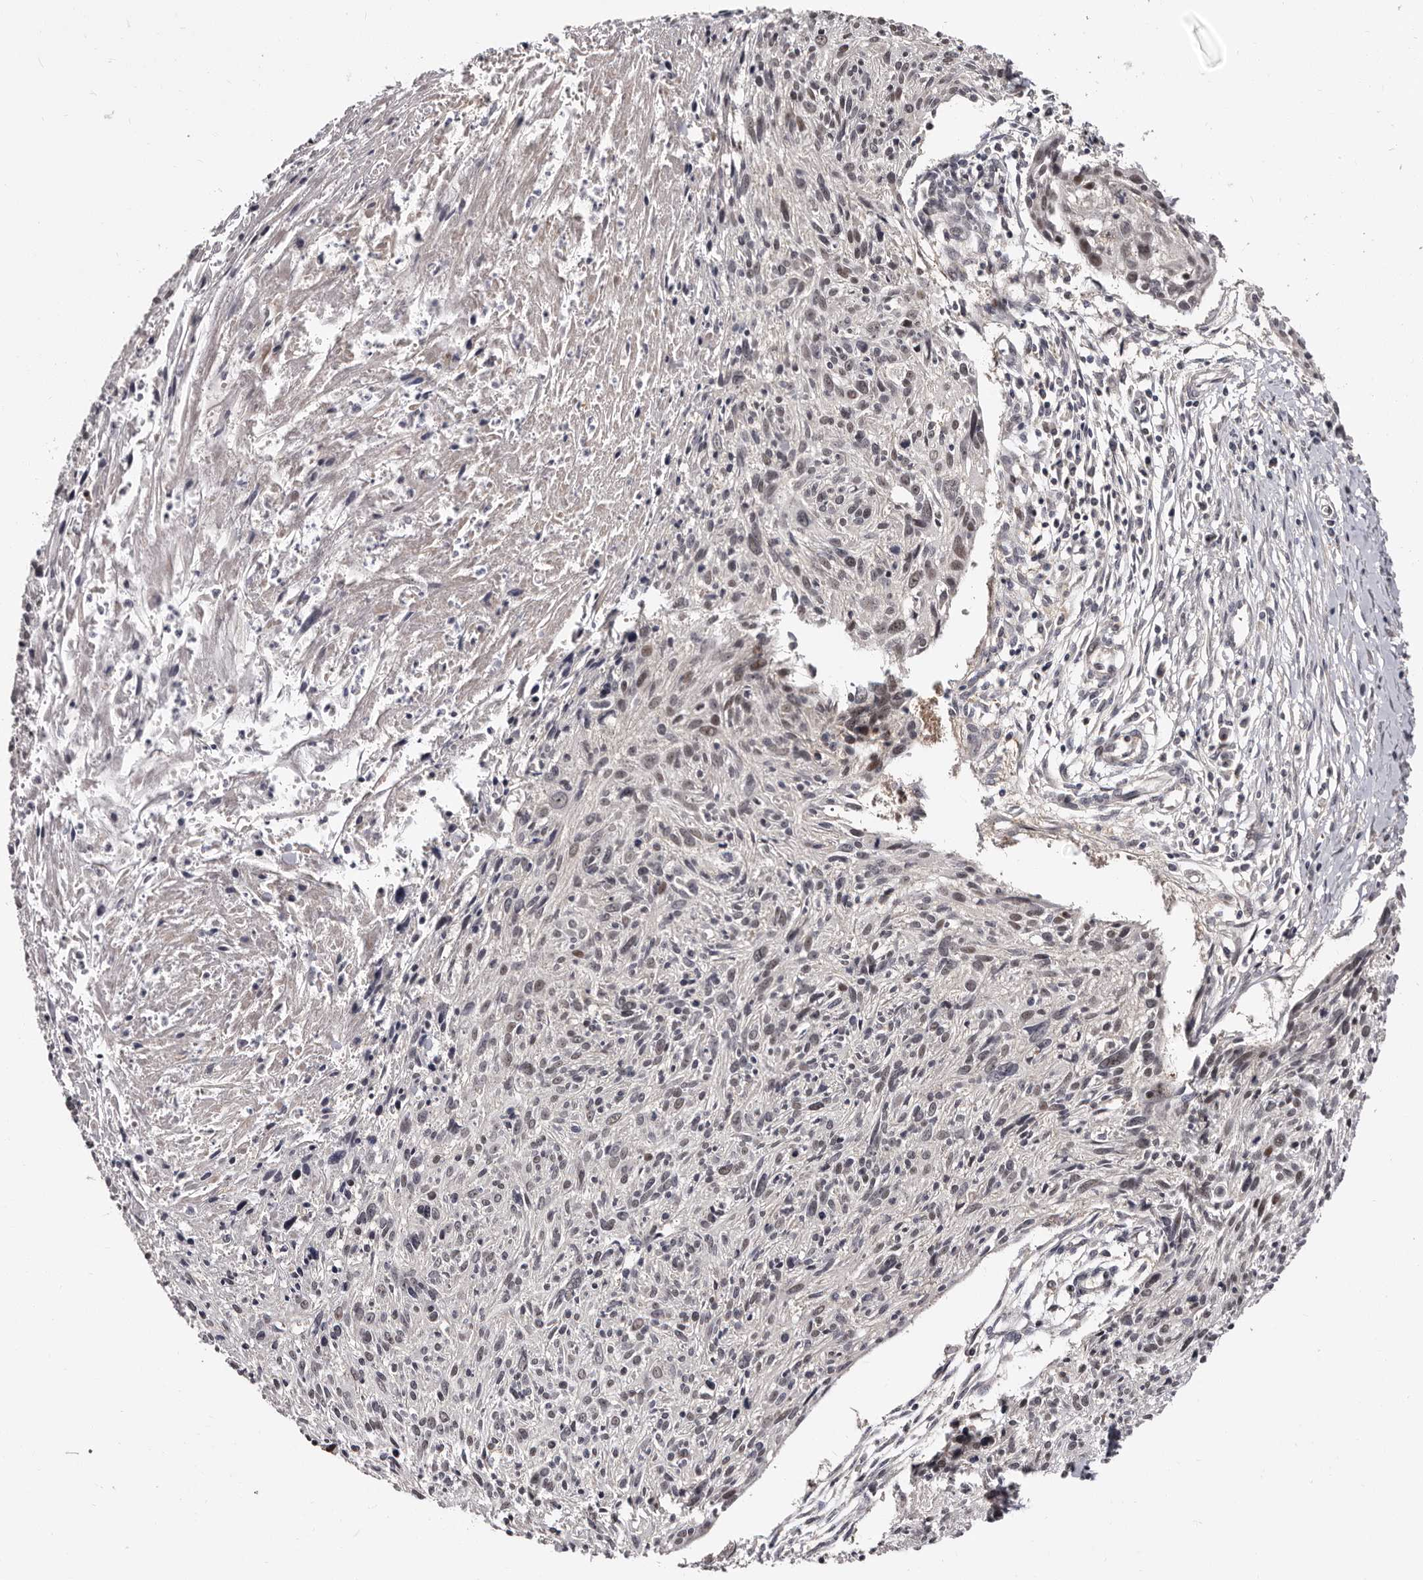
{"staining": {"intensity": "weak", "quantity": "25%-75%", "location": "nuclear"}, "tissue": "cervical cancer", "cell_type": "Tumor cells", "image_type": "cancer", "snomed": [{"axis": "morphology", "description": "Squamous cell carcinoma, NOS"}, {"axis": "topography", "description": "Cervix"}], "caption": "Brown immunohistochemical staining in human squamous cell carcinoma (cervical) shows weak nuclear positivity in approximately 25%-75% of tumor cells. (Brightfield microscopy of DAB IHC at high magnification).", "gene": "PHF20L1", "patient": {"sex": "female", "age": 51}}